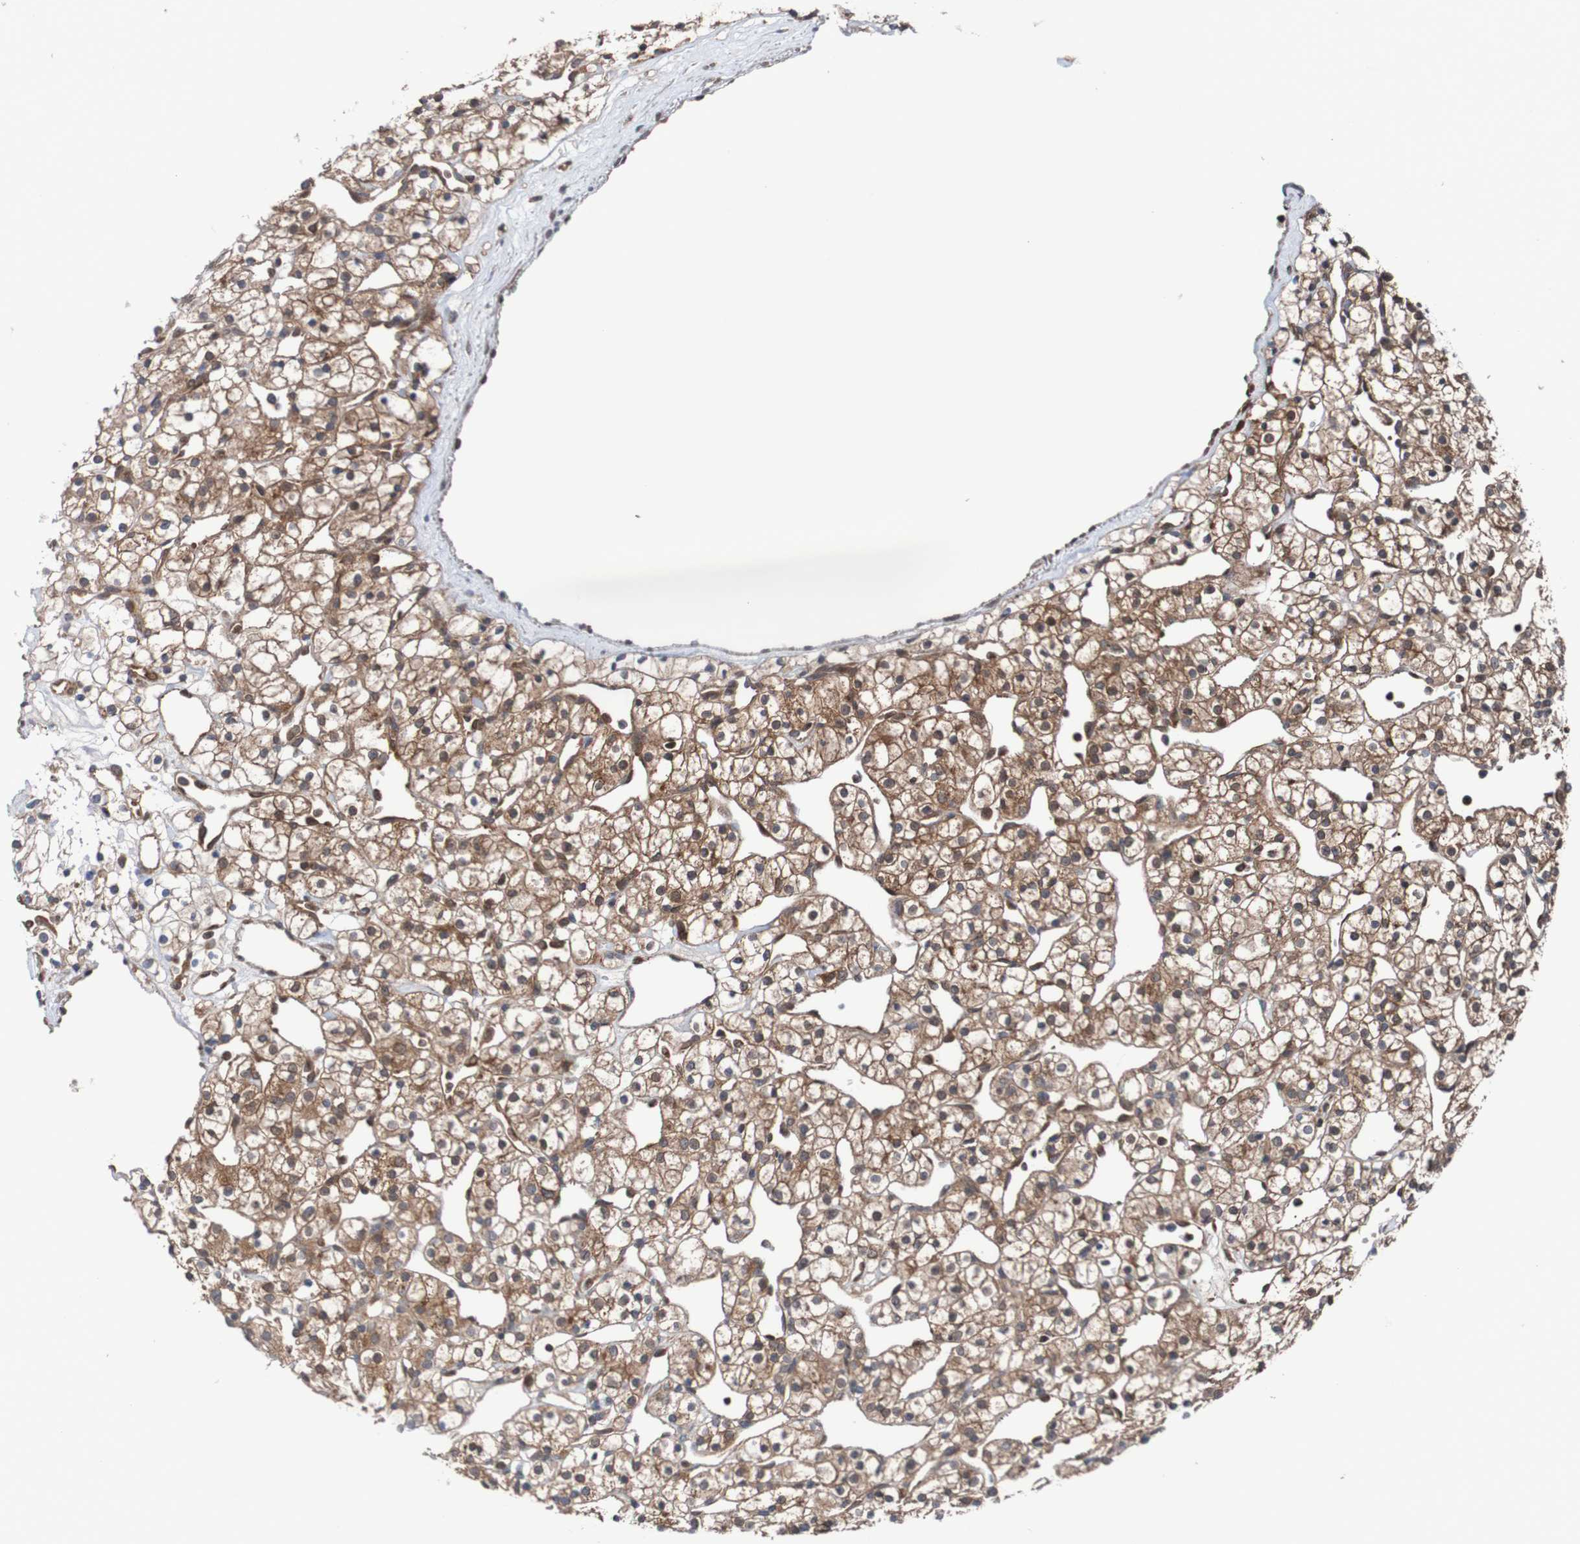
{"staining": {"intensity": "moderate", "quantity": ">75%", "location": "cytoplasmic/membranous"}, "tissue": "renal cancer", "cell_type": "Tumor cells", "image_type": "cancer", "snomed": [{"axis": "morphology", "description": "Adenocarcinoma, NOS"}, {"axis": "topography", "description": "Kidney"}], "caption": "Immunohistochemical staining of human renal cancer (adenocarcinoma) displays medium levels of moderate cytoplasmic/membranous protein staining in approximately >75% of tumor cells.", "gene": "RIGI", "patient": {"sex": "female", "age": 60}}